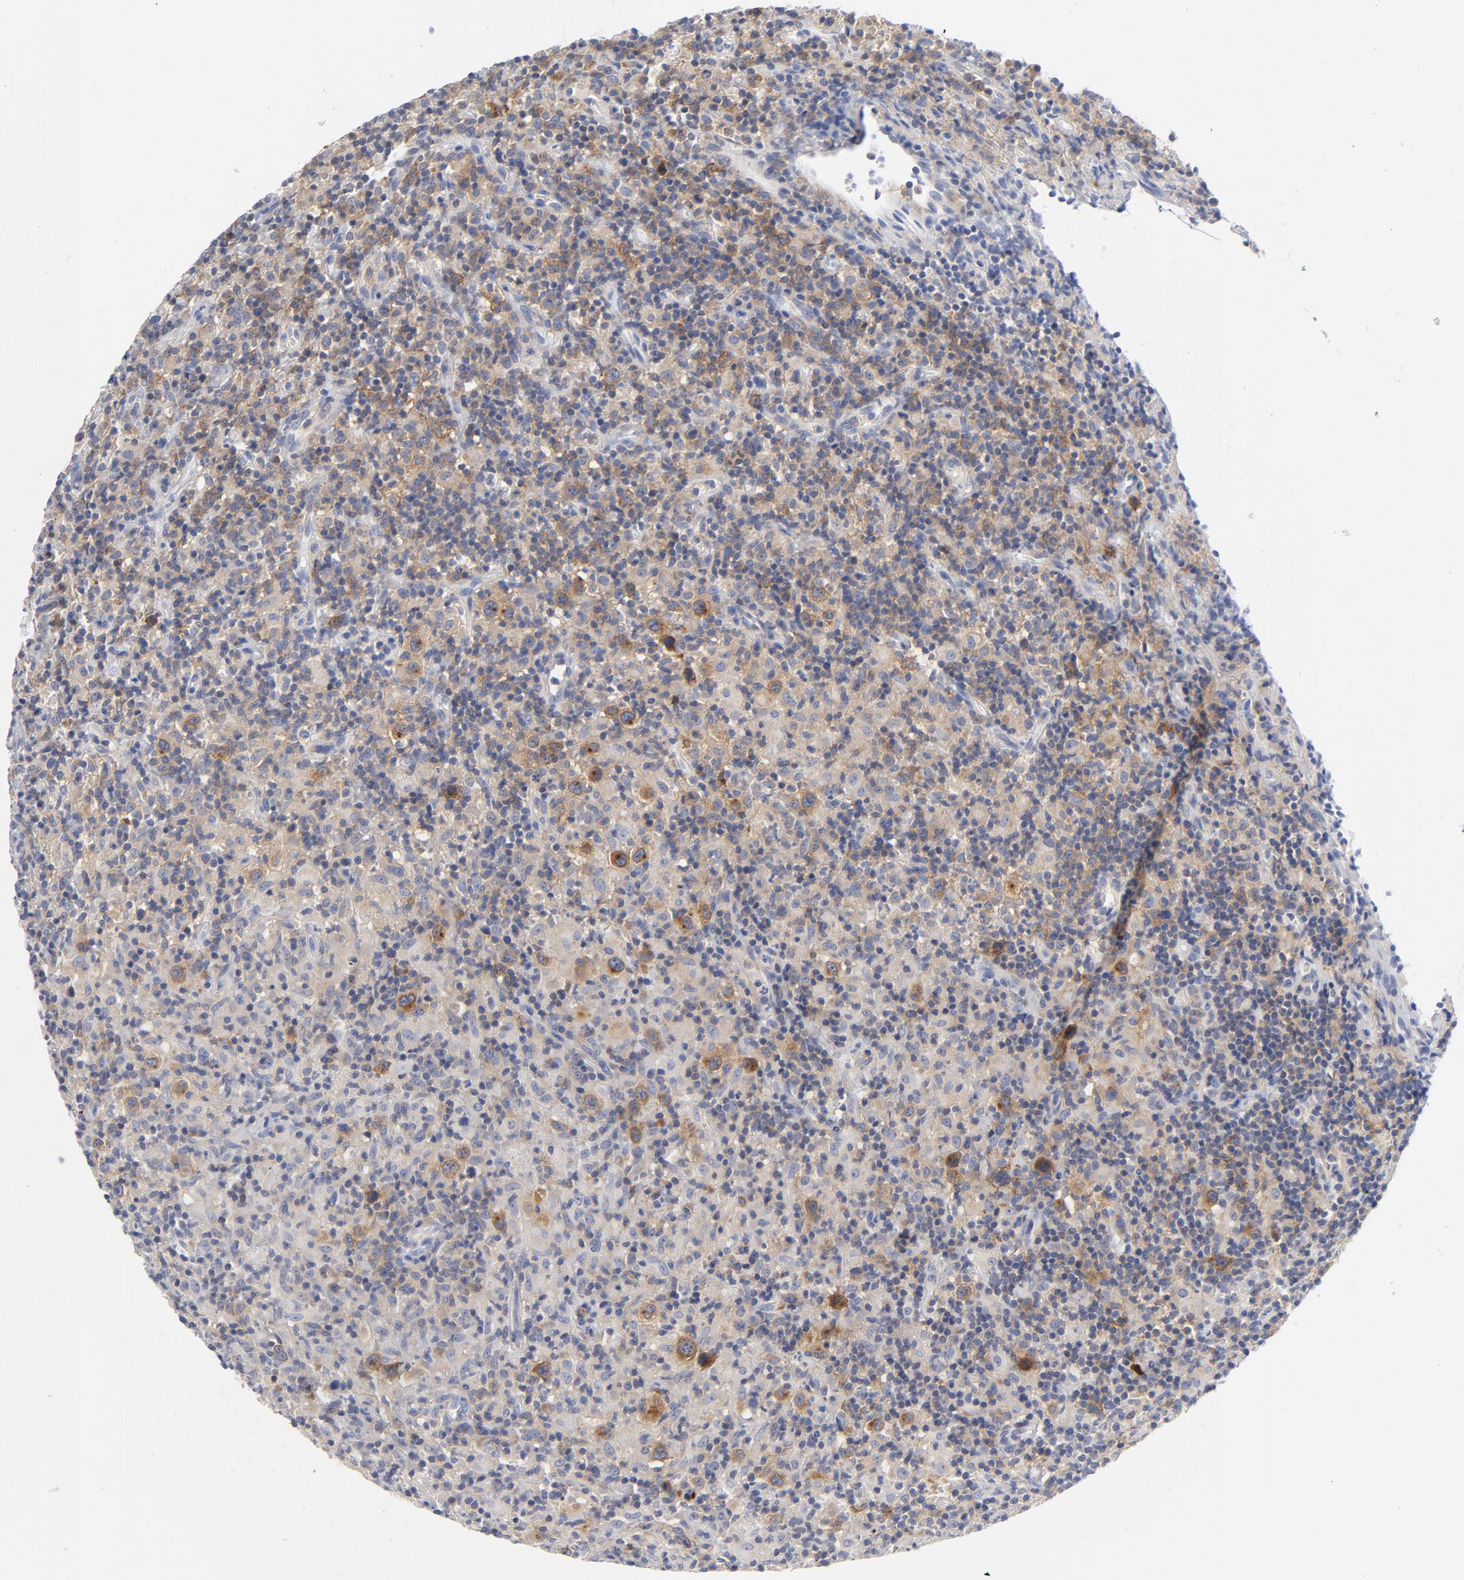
{"staining": {"intensity": "moderate", "quantity": ">75%", "location": "cytoplasmic/membranous"}, "tissue": "lymphoma", "cell_type": "Tumor cells", "image_type": "cancer", "snomed": [{"axis": "morphology", "description": "Hodgkin's disease, NOS"}, {"axis": "topography", "description": "Lymph node"}], "caption": "Immunohistochemistry histopathology image of human lymphoma stained for a protein (brown), which reveals medium levels of moderate cytoplasmic/membranous staining in about >75% of tumor cells.", "gene": "CD86", "patient": {"sex": "male", "age": 65}}